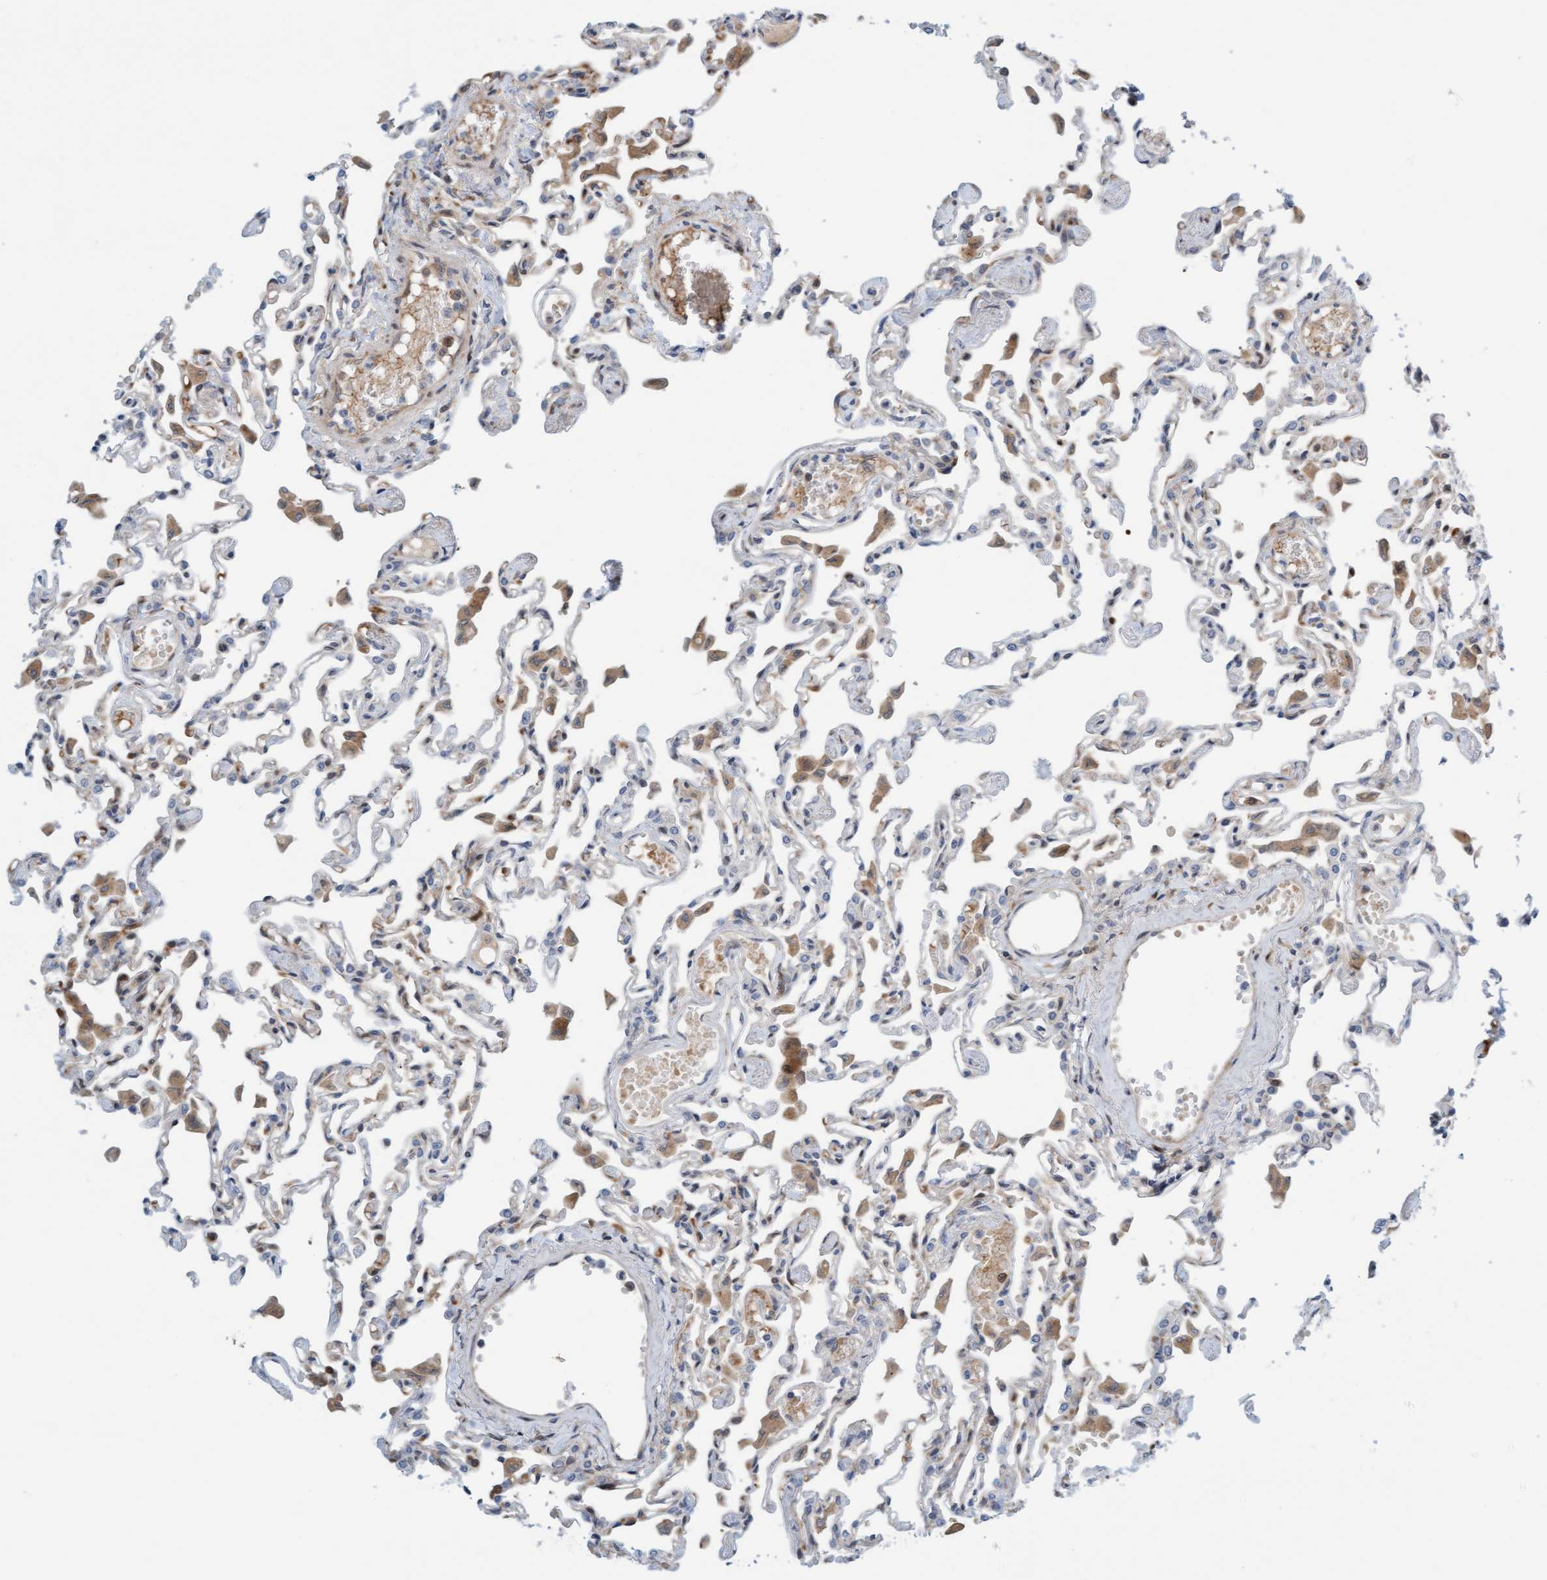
{"staining": {"intensity": "weak", "quantity": "<25%", "location": "cytoplasmic/membranous"}, "tissue": "lung", "cell_type": "Alveolar cells", "image_type": "normal", "snomed": [{"axis": "morphology", "description": "Normal tissue, NOS"}, {"axis": "topography", "description": "Bronchus"}, {"axis": "topography", "description": "Lung"}], "caption": "Immunohistochemical staining of benign human lung demonstrates no significant staining in alveolar cells.", "gene": "EIF4EBP1", "patient": {"sex": "female", "age": 49}}